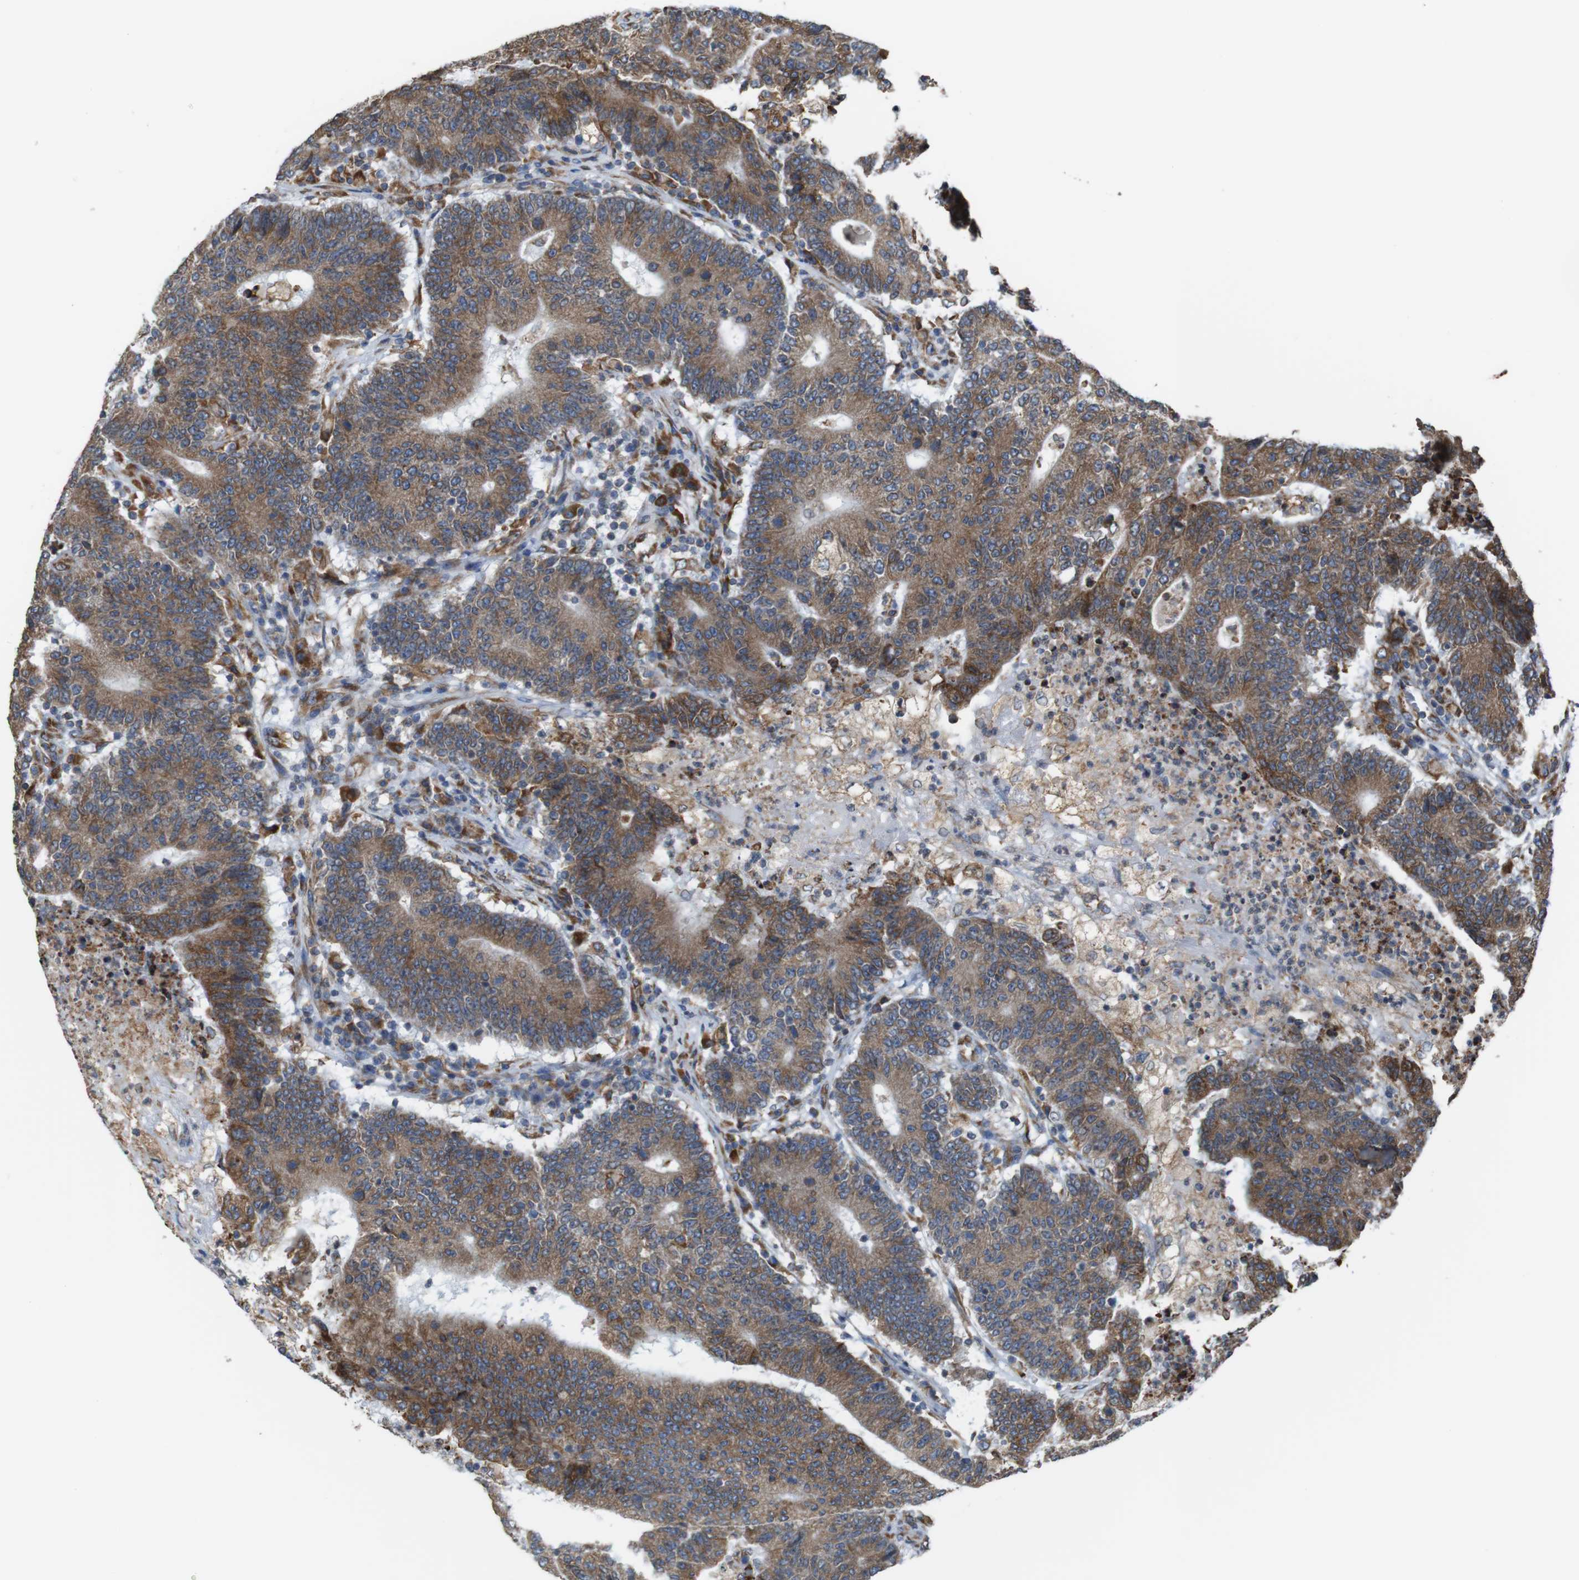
{"staining": {"intensity": "moderate", "quantity": ">75%", "location": "cytoplasmic/membranous"}, "tissue": "colorectal cancer", "cell_type": "Tumor cells", "image_type": "cancer", "snomed": [{"axis": "morphology", "description": "Normal tissue, NOS"}, {"axis": "morphology", "description": "Adenocarcinoma, NOS"}, {"axis": "topography", "description": "Colon"}], "caption": "Colorectal cancer (adenocarcinoma) stained for a protein (brown) displays moderate cytoplasmic/membranous positive expression in approximately >75% of tumor cells.", "gene": "UGGT1", "patient": {"sex": "female", "age": 75}}